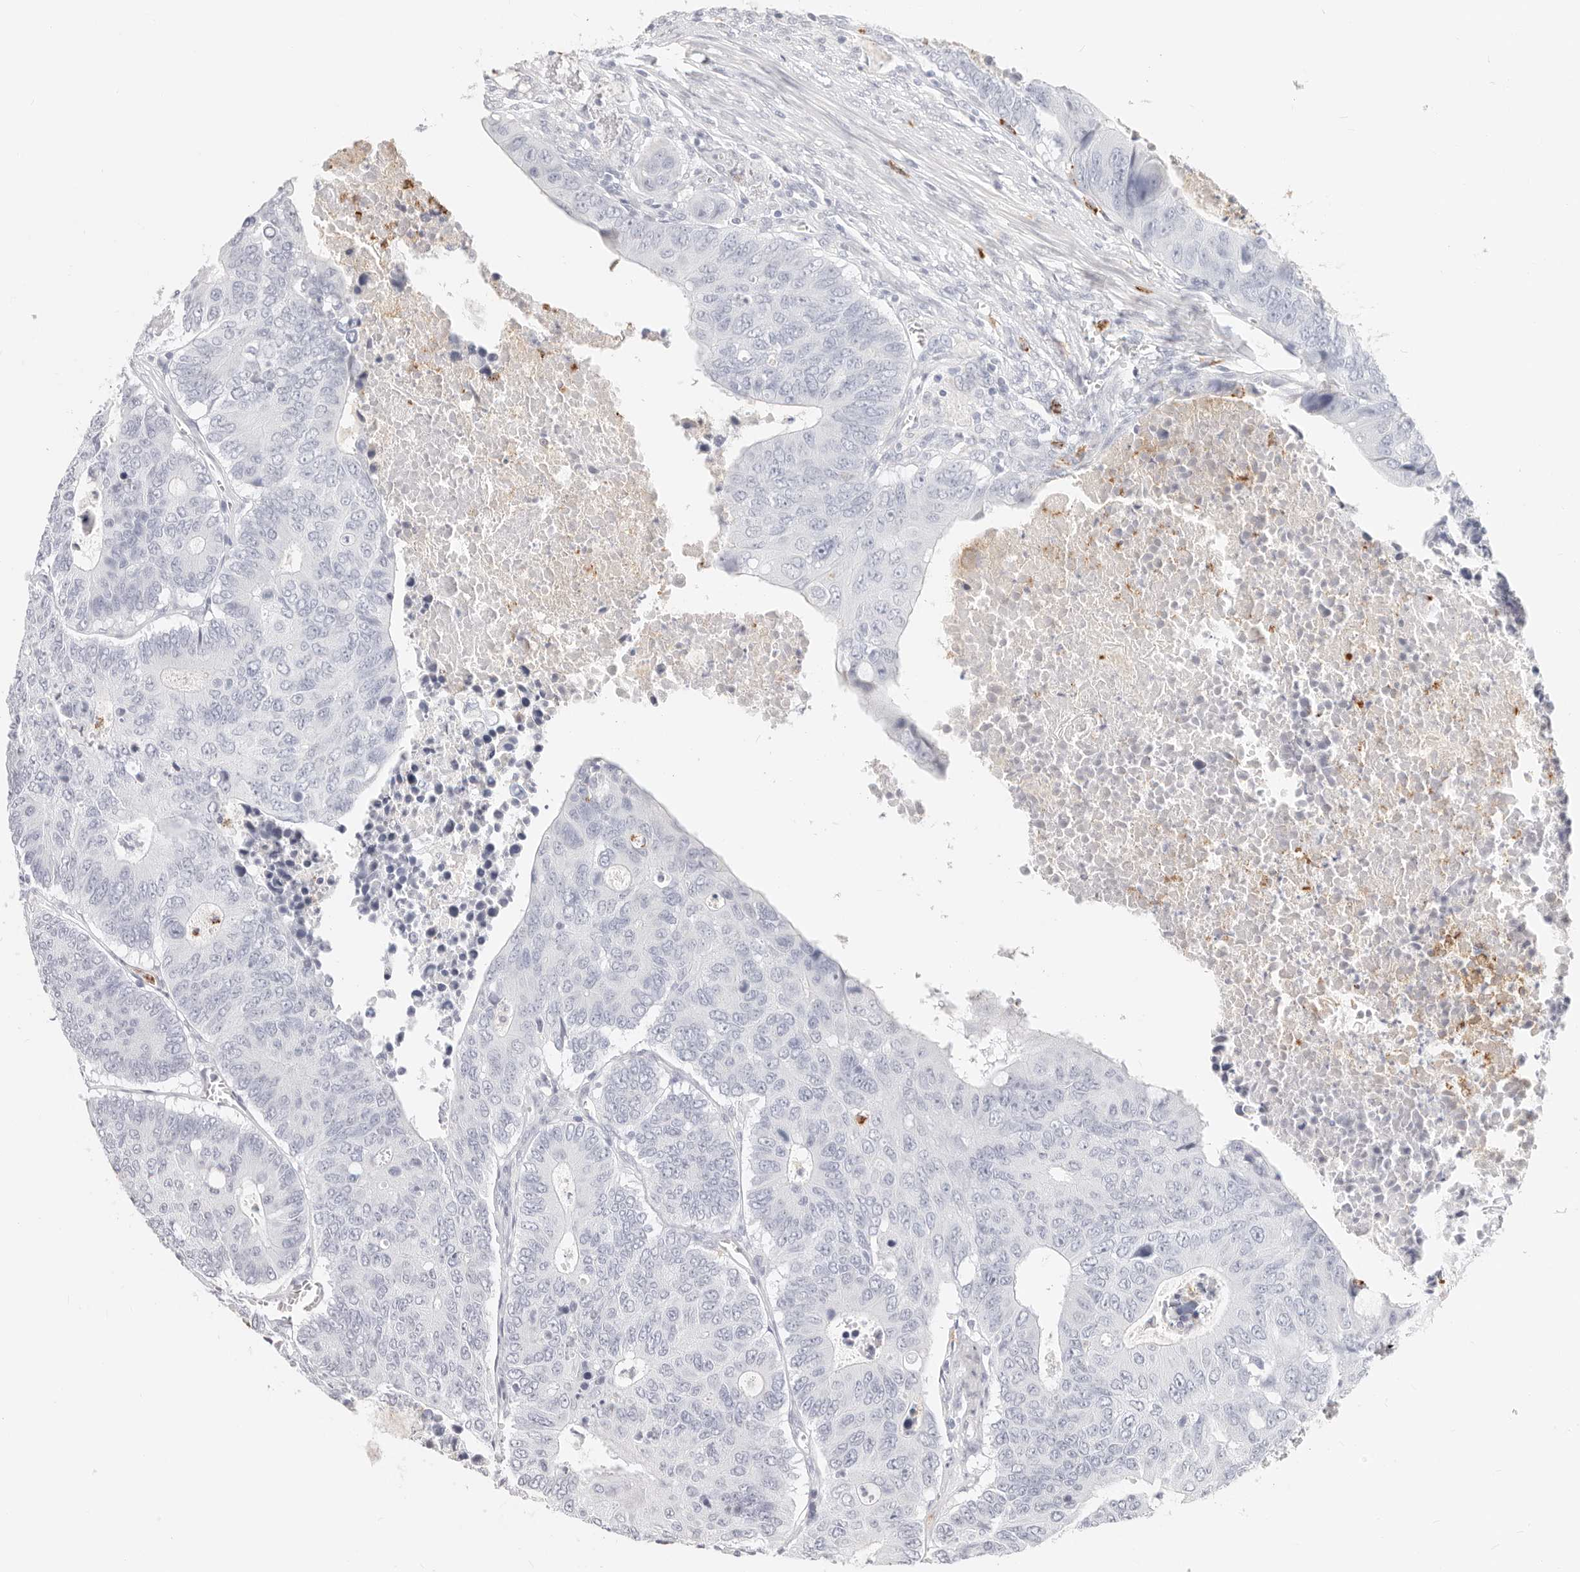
{"staining": {"intensity": "negative", "quantity": "none", "location": "none"}, "tissue": "colorectal cancer", "cell_type": "Tumor cells", "image_type": "cancer", "snomed": [{"axis": "morphology", "description": "Adenocarcinoma, NOS"}, {"axis": "topography", "description": "Colon"}], "caption": "The micrograph exhibits no staining of tumor cells in colorectal cancer (adenocarcinoma).", "gene": "CAMP", "patient": {"sex": "male", "age": 87}}